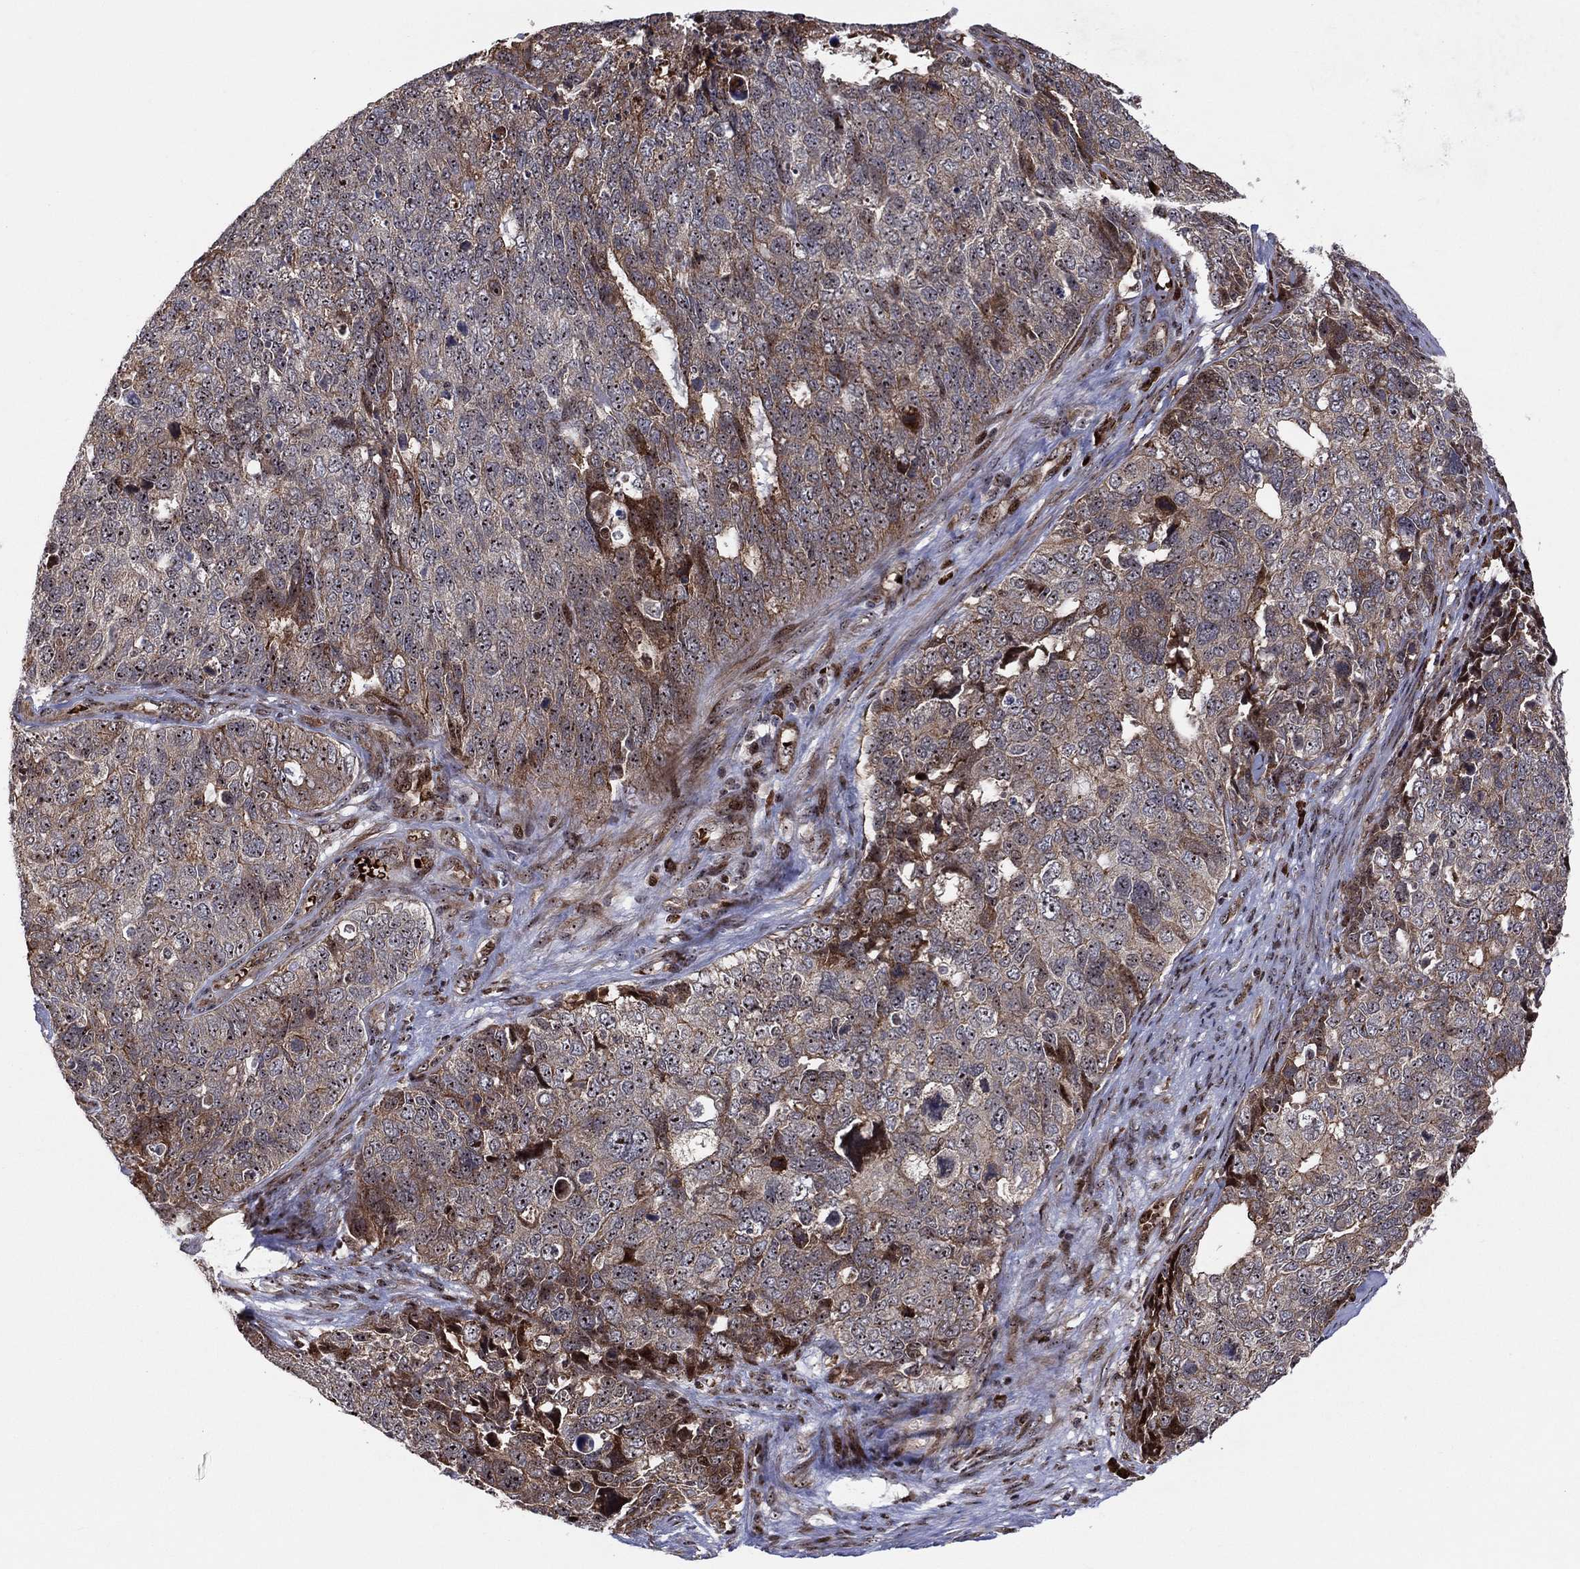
{"staining": {"intensity": "strong", "quantity": "<25%", "location": "cytoplasmic/membranous"}, "tissue": "cervical cancer", "cell_type": "Tumor cells", "image_type": "cancer", "snomed": [{"axis": "morphology", "description": "Squamous cell carcinoma, NOS"}, {"axis": "topography", "description": "Cervix"}], "caption": "This is a micrograph of IHC staining of cervical cancer (squamous cell carcinoma), which shows strong staining in the cytoplasmic/membranous of tumor cells.", "gene": "VHL", "patient": {"sex": "female", "age": 63}}